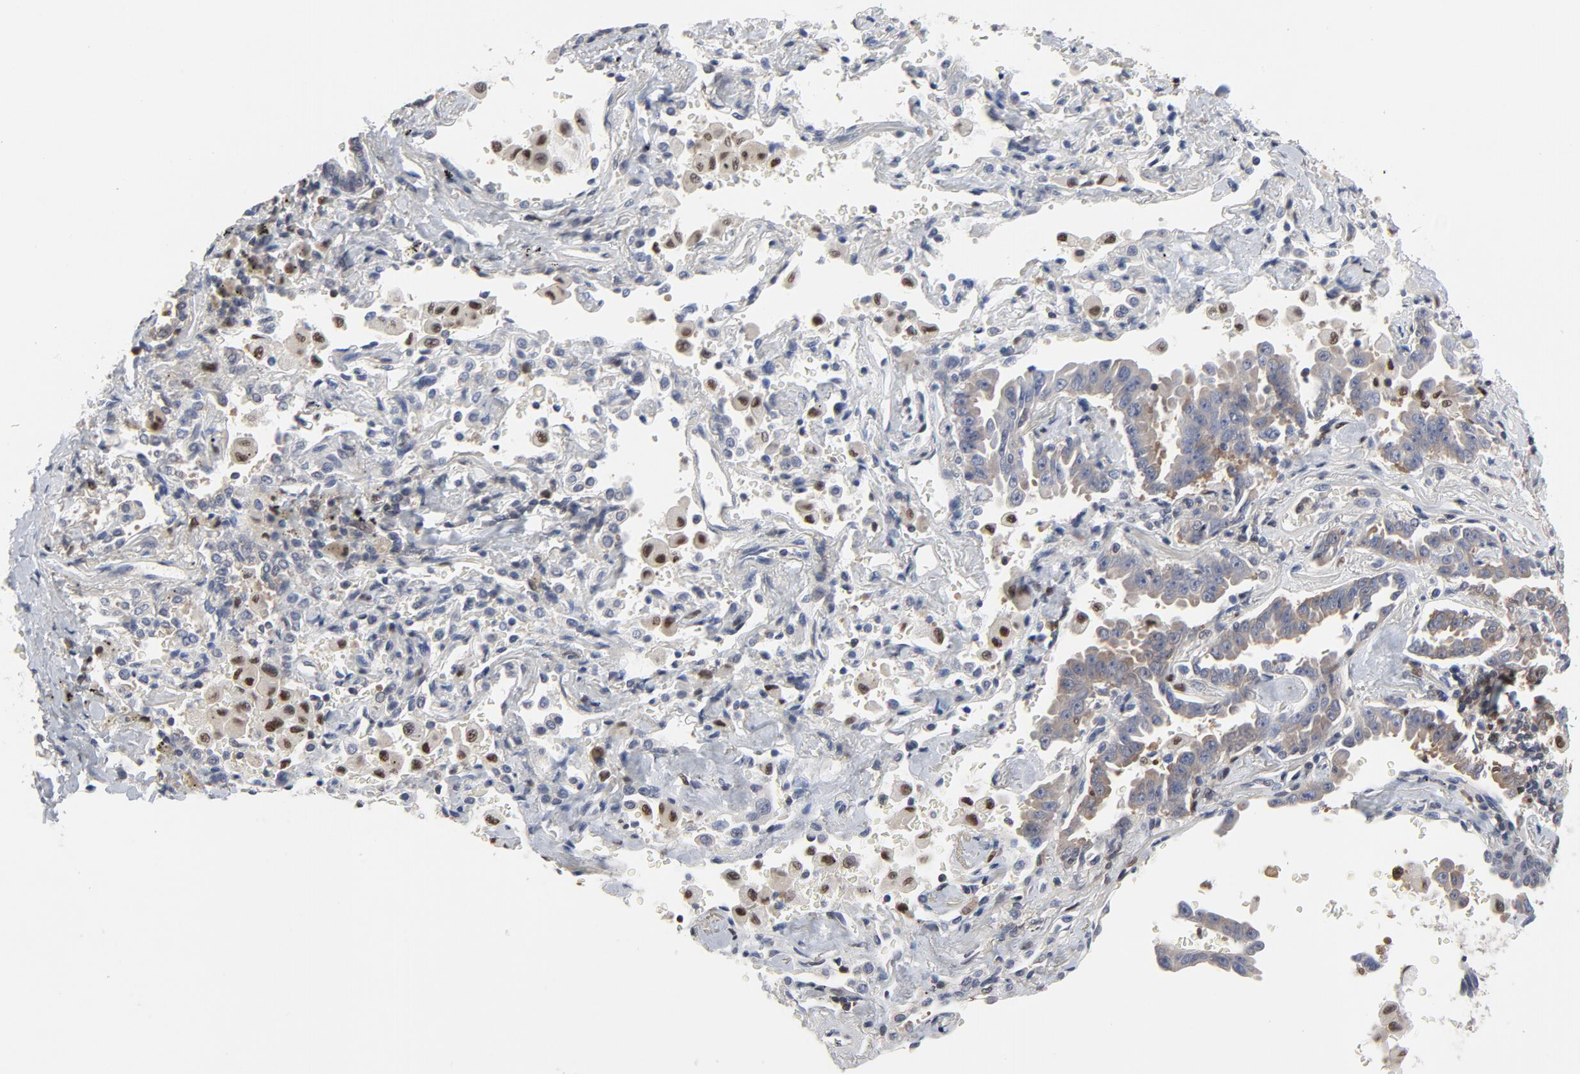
{"staining": {"intensity": "moderate", "quantity": ">75%", "location": "cytoplasmic/membranous"}, "tissue": "lung cancer", "cell_type": "Tumor cells", "image_type": "cancer", "snomed": [{"axis": "morphology", "description": "Adenocarcinoma, NOS"}, {"axis": "topography", "description": "Lung"}], "caption": "Adenocarcinoma (lung) stained with immunohistochemistry (IHC) exhibits moderate cytoplasmic/membranous positivity in about >75% of tumor cells. Ihc stains the protein in brown and the nuclei are stained blue.", "gene": "NFKB1", "patient": {"sex": "female", "age": 64}}